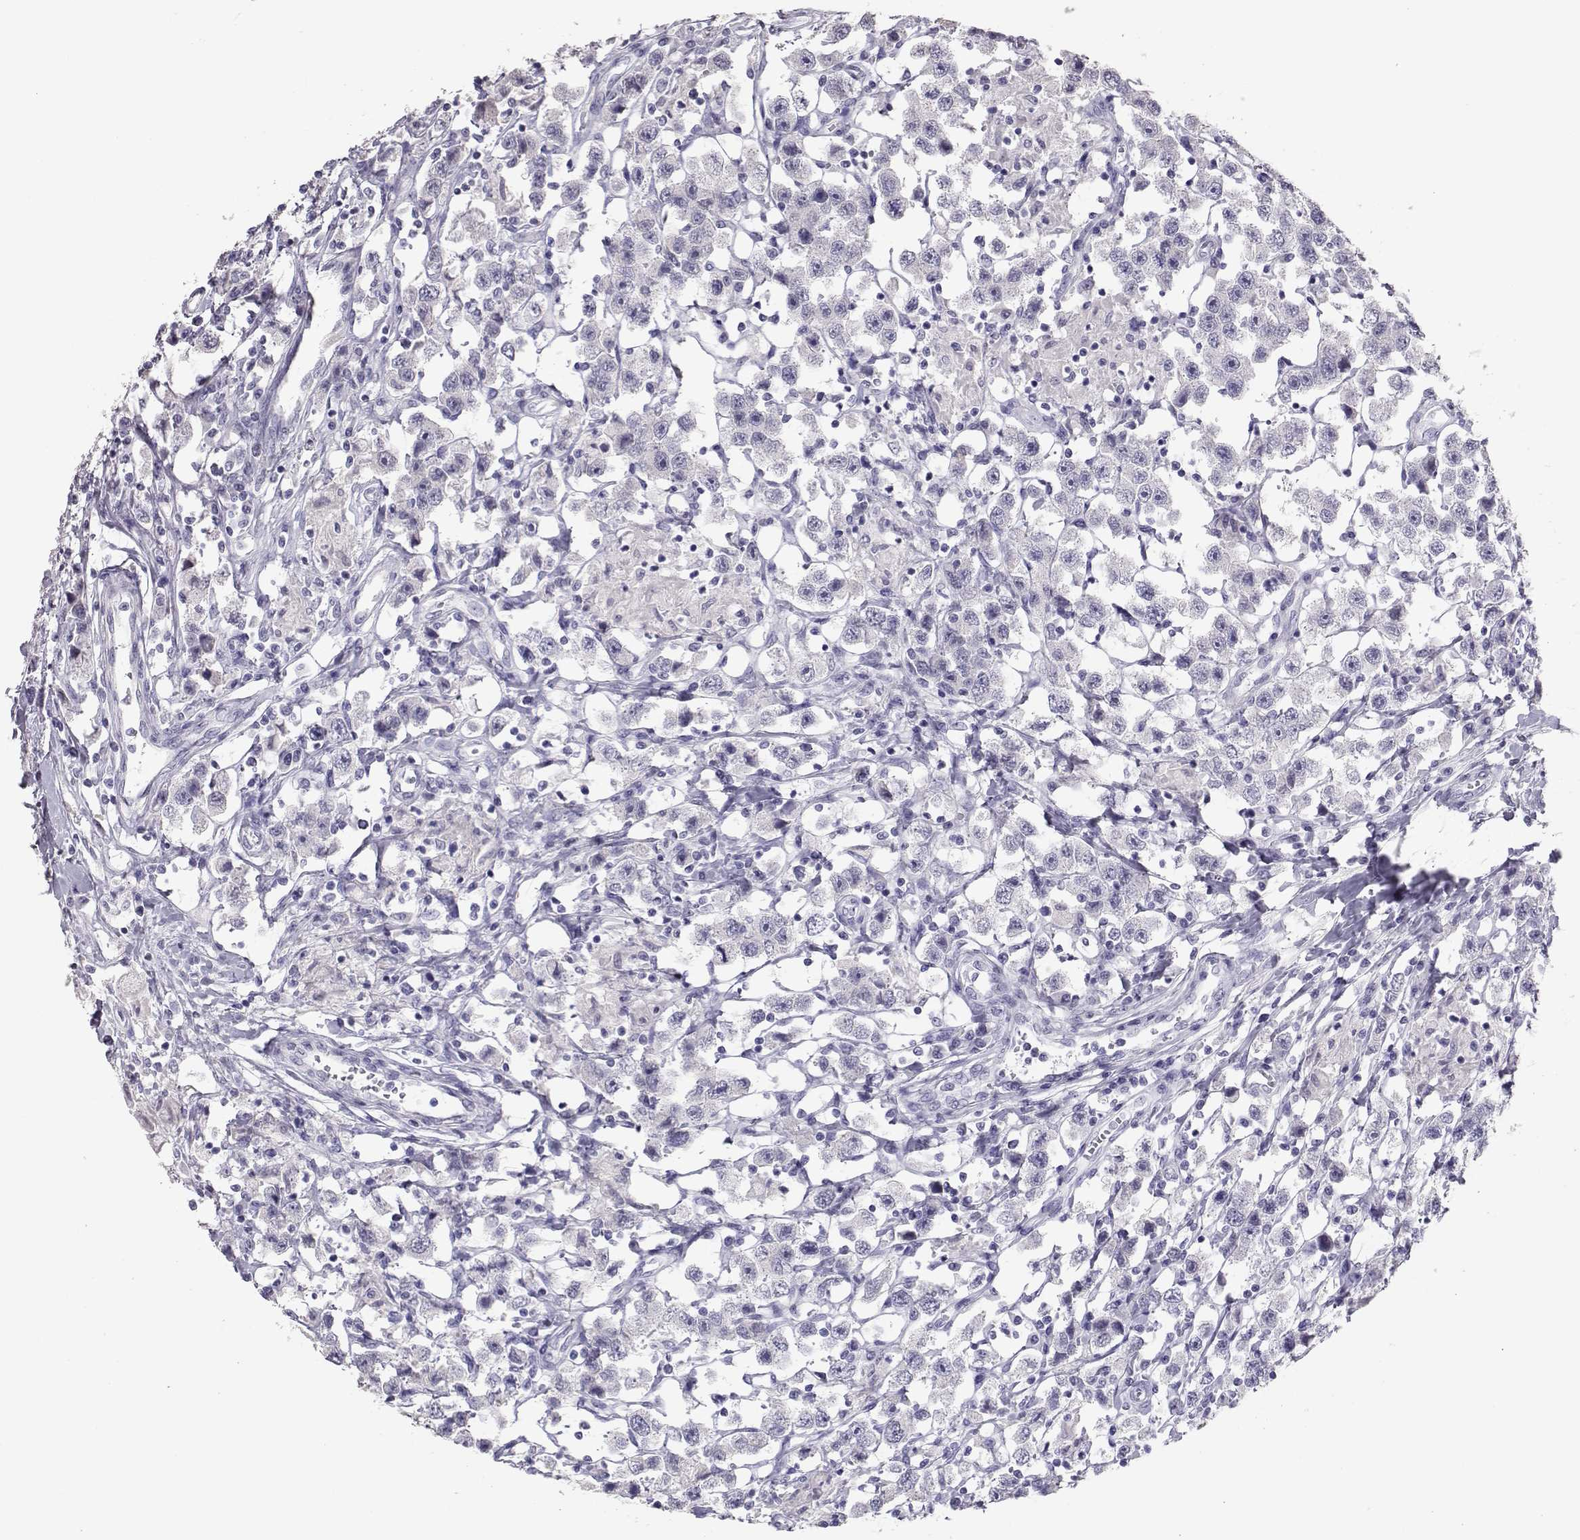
{"staining": {"intensity": "negative", "quantity": "none", "location": "none"}, "tissue": "testis cancer", "cell_type": "Tumor cells", "image_type": "cancer", "snomed": [{"axis": "morphology", "description": "Seminoma, NOS"}, {"axis": "topography", "description": "Testis"}], "caption": "Immunohistochemical staining of human testis cancer demonstrates no significant positivity in tumor cells.", "gene": "PMCH", "patient": {"sex": "male", "age": 45}}